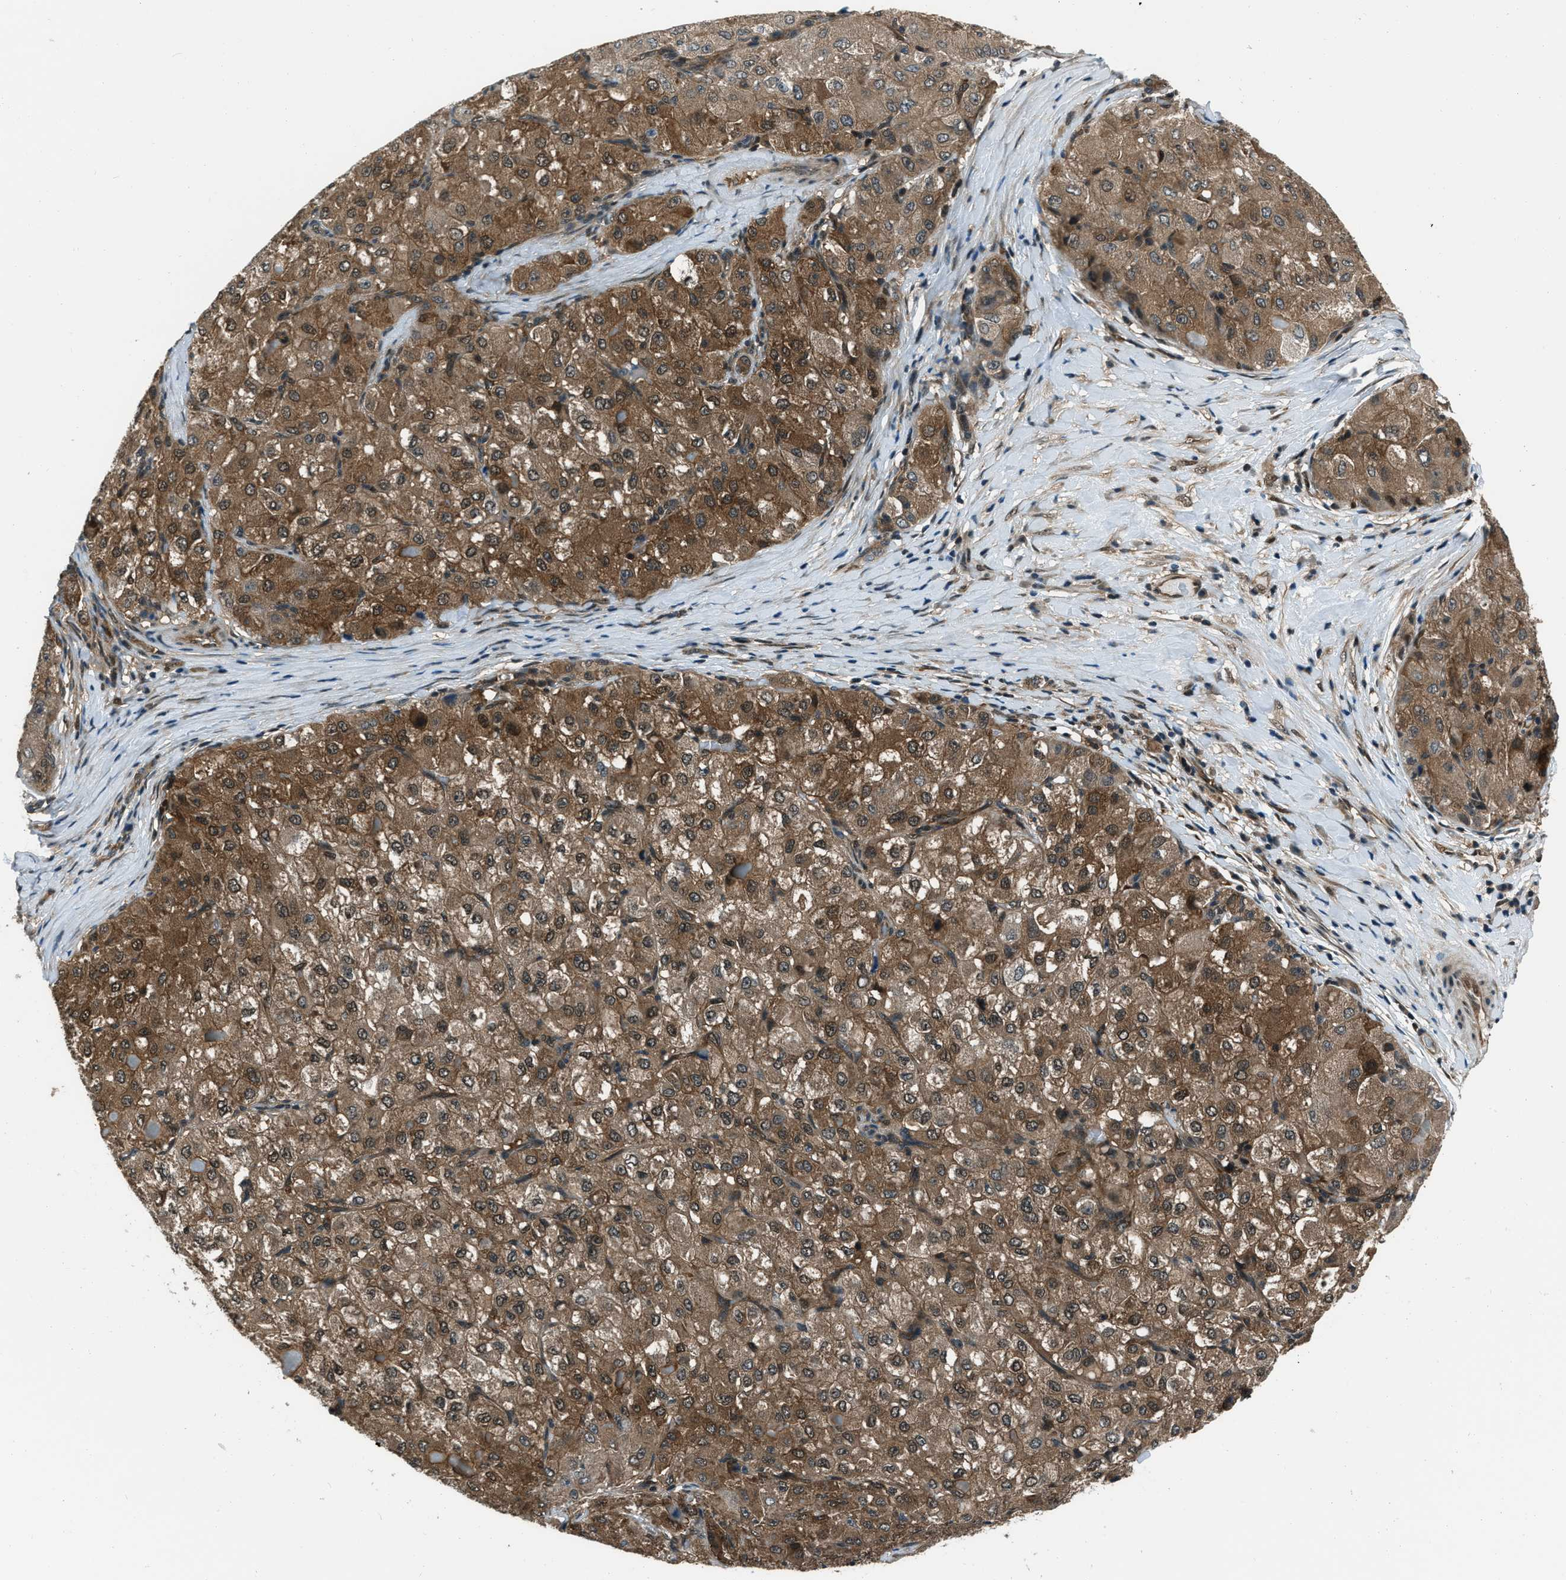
{"staining": {"intensity": "moderate", "quantity": ">75%", "location": "cytoplasmic/membranous,nuclear"}, "tissue": "liver cancer", "cell_type": "Tumor cells", "image_type": "cancer", "snomed": [{"axis": "morphology", "description": "Carcinoma, Hepatocellular, NOS"}, {"axis": "topography", "description": "Liver"}], "caption": "Protein expression analysis of liver hepatocellular carcinoma reveals moderate cytoplasmic/membranous and nuclear positivity in approximately >75% of tumor cells. (Stains: DAB (3,3'-diaminobenzidine) in brown, nuclei in blue, Microscopy: brightfield microscopy at high magnification).", "gene": "NUDCD3", "patient": {"sex": "male", "age": 80}}